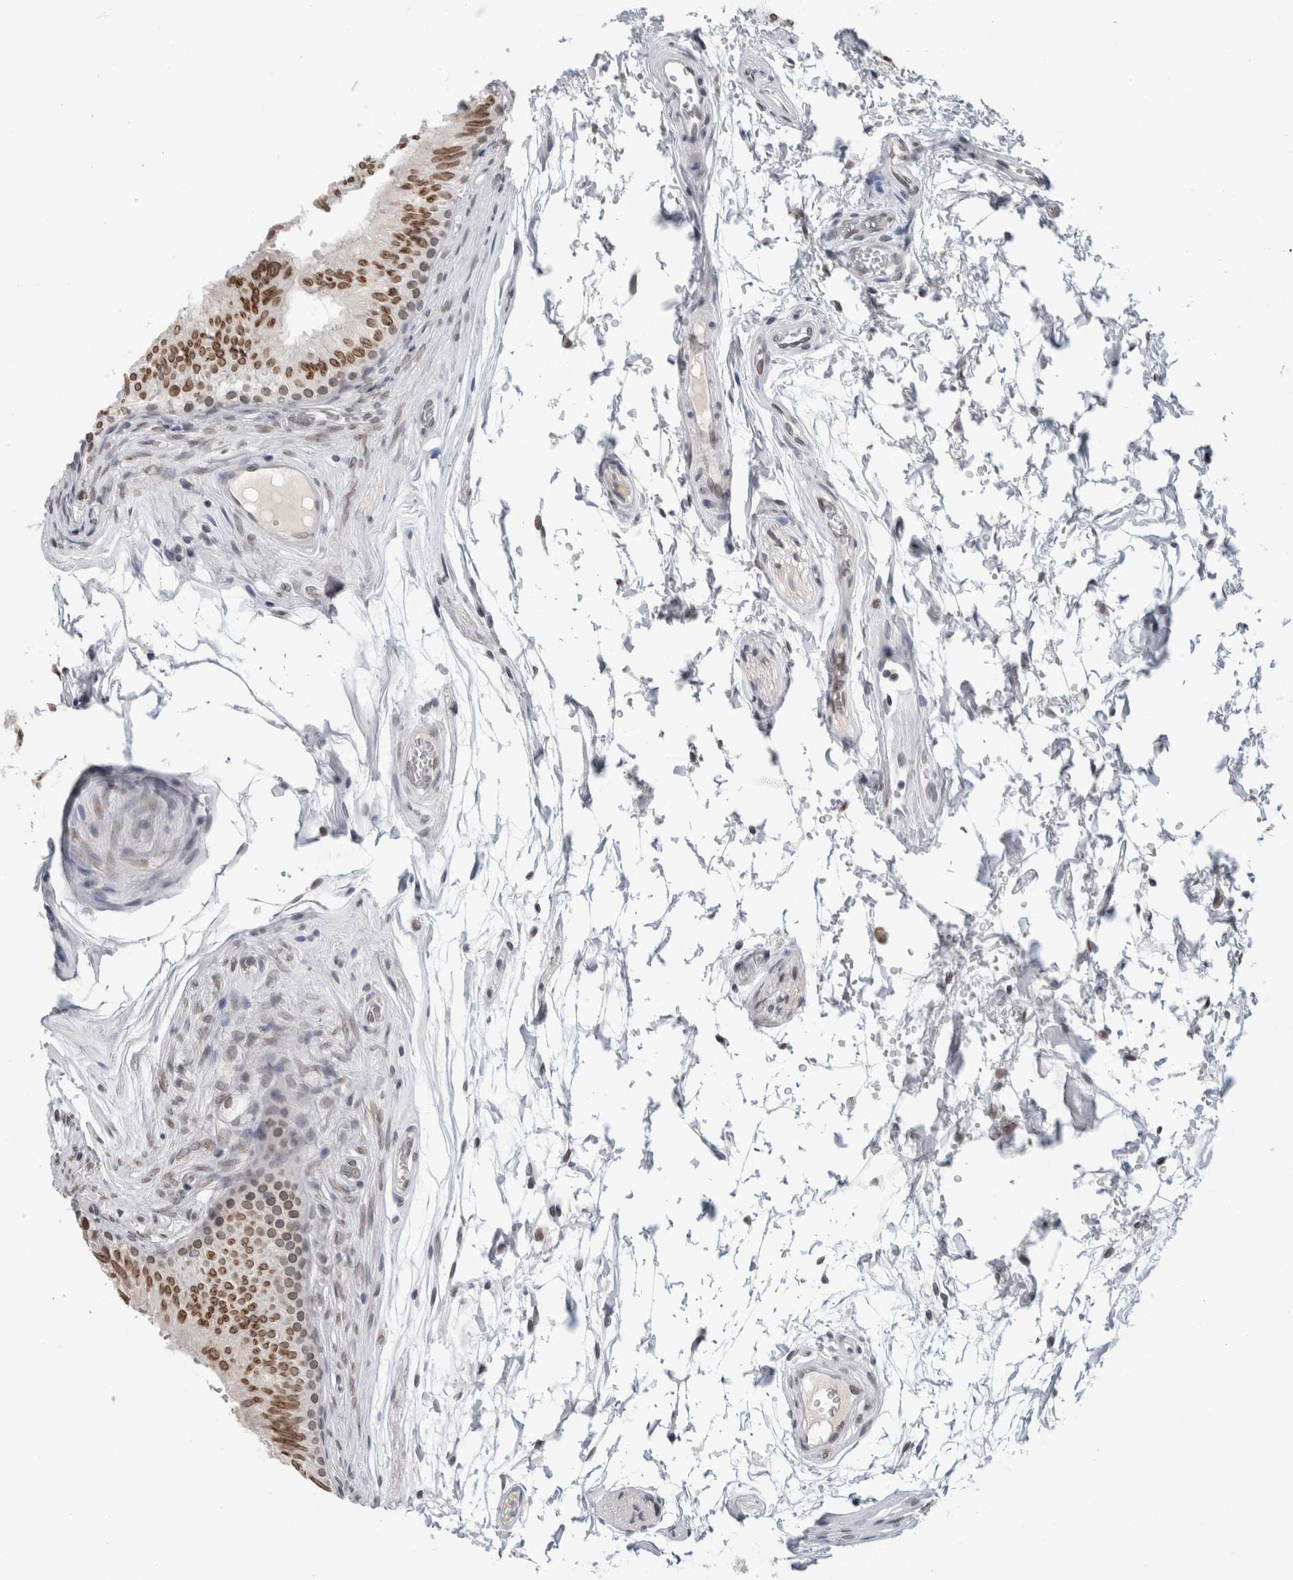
{"staining": {"intensity": "moderate", "quantity": ">75%", "location": "cytoplasmic/membranous,nuclear"}, "tissue": "epididymis", "cell_type": "Glandular cells", "image_type": "normal", "snomed": [{"axis": "morphology", "description": "Normal tissue, NOS"}, {"axis": "topography", "description": "Epididymis"}], "caption": "IHC (DAB) staining of normal human epididymis reveals moderate cytoplasmic/membranous,nuclear protein expression in about >75% of glandular cells.", "gene": "ZNF770", "patient": {"sex": "male", "age": 36}}